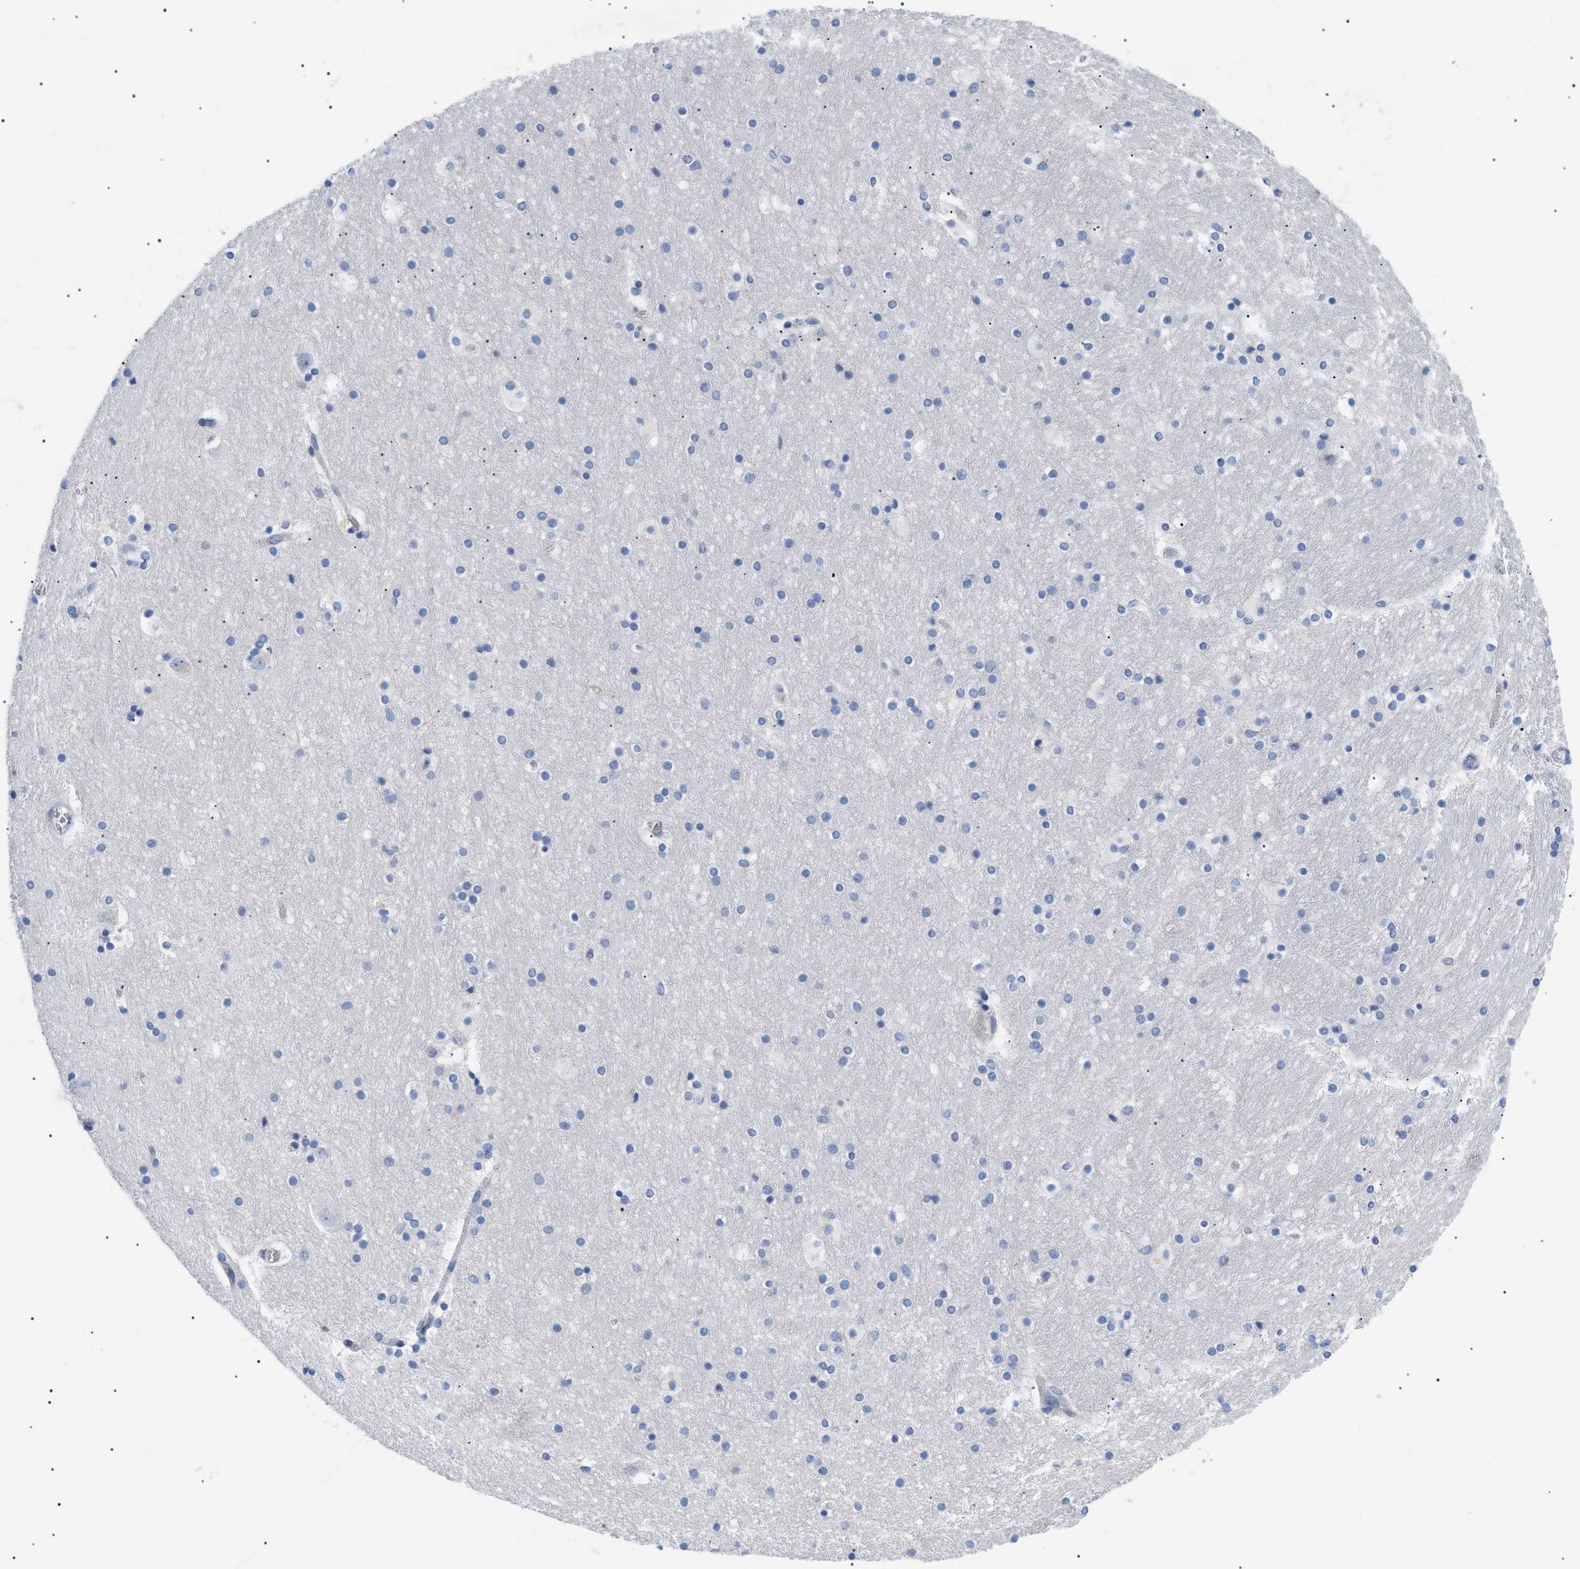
{"staining": {"intensity": "negative", "quantity": "none", "location": "none"}, "tissue": "hippocampus", "cell_type": "Glial cells", "image_type": "normal", "snomed": [{"axis": "morphology", "description": "Normal tissue, NOS"}, {"axis": "topography", "description": "Hippocampus"}], "caption": "This is a image of immunohistochemistry (IHC) staining of unremarkable hippocampus, which shows no staining in glial cells.", "gene": "ACKR1", "patient": {"sex": "male", "age": 45}}